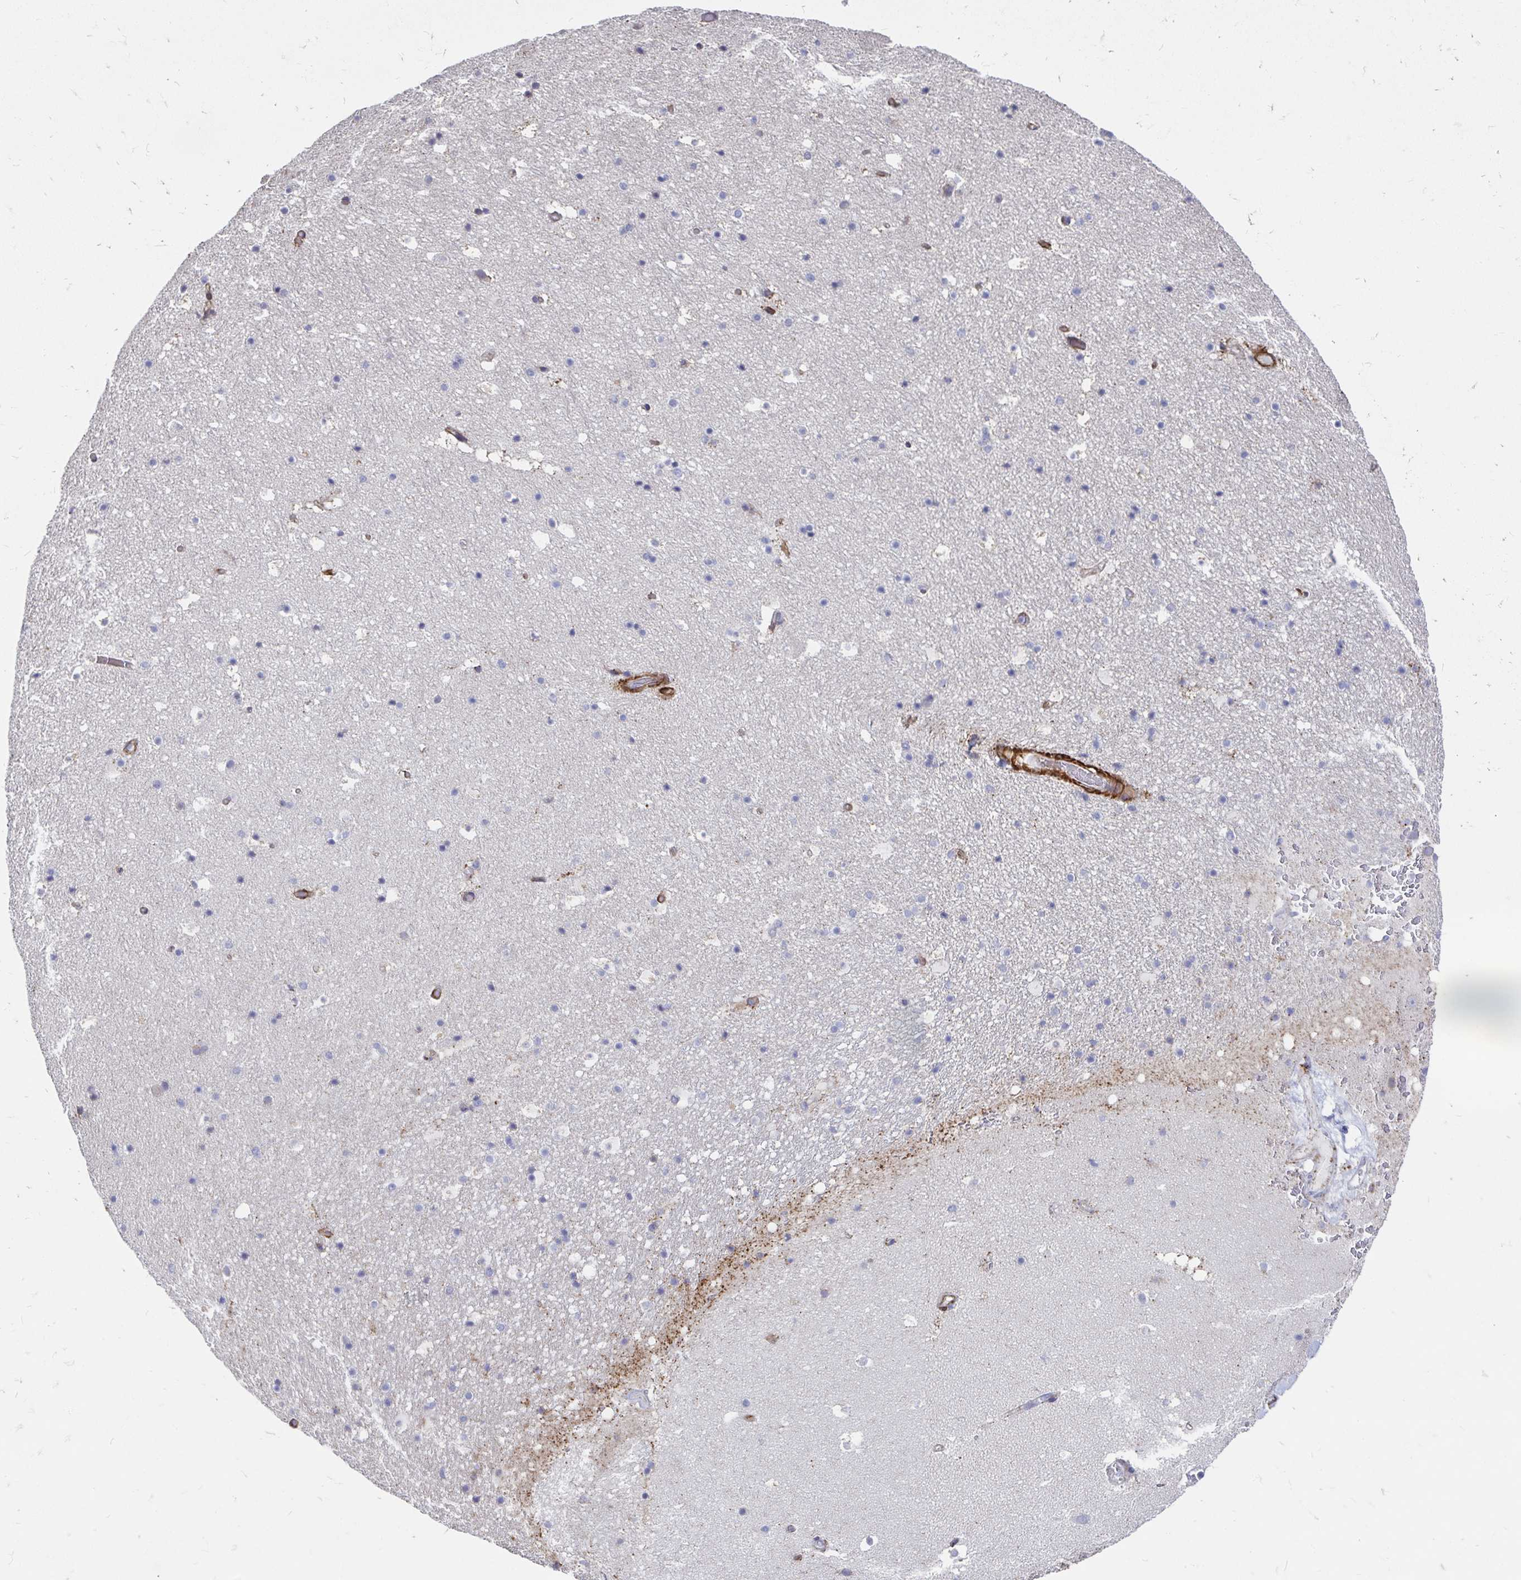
{"staining": {"intensity": "negative", "quantity": "none", "location": "none"}, "tissue": "hippocampus", "cell_type": "Glial cells", "image_type": "normal", "snomed": [{"axis": "morphology", "description": "Normal tissue, NOS"}, {"axis": "topography", "description": "Hippocampus"}], "caption": "IHC photomicrograph of unremarkable hippocampus stained for a protein (brown), which exhibits no expression in glial cells. The staining is performed using DAB brown chromogen with nuclei counter-stained in using hematoxylin.", "gene": "CDKL1", "patient": {"sex": "male", "age": 26}}